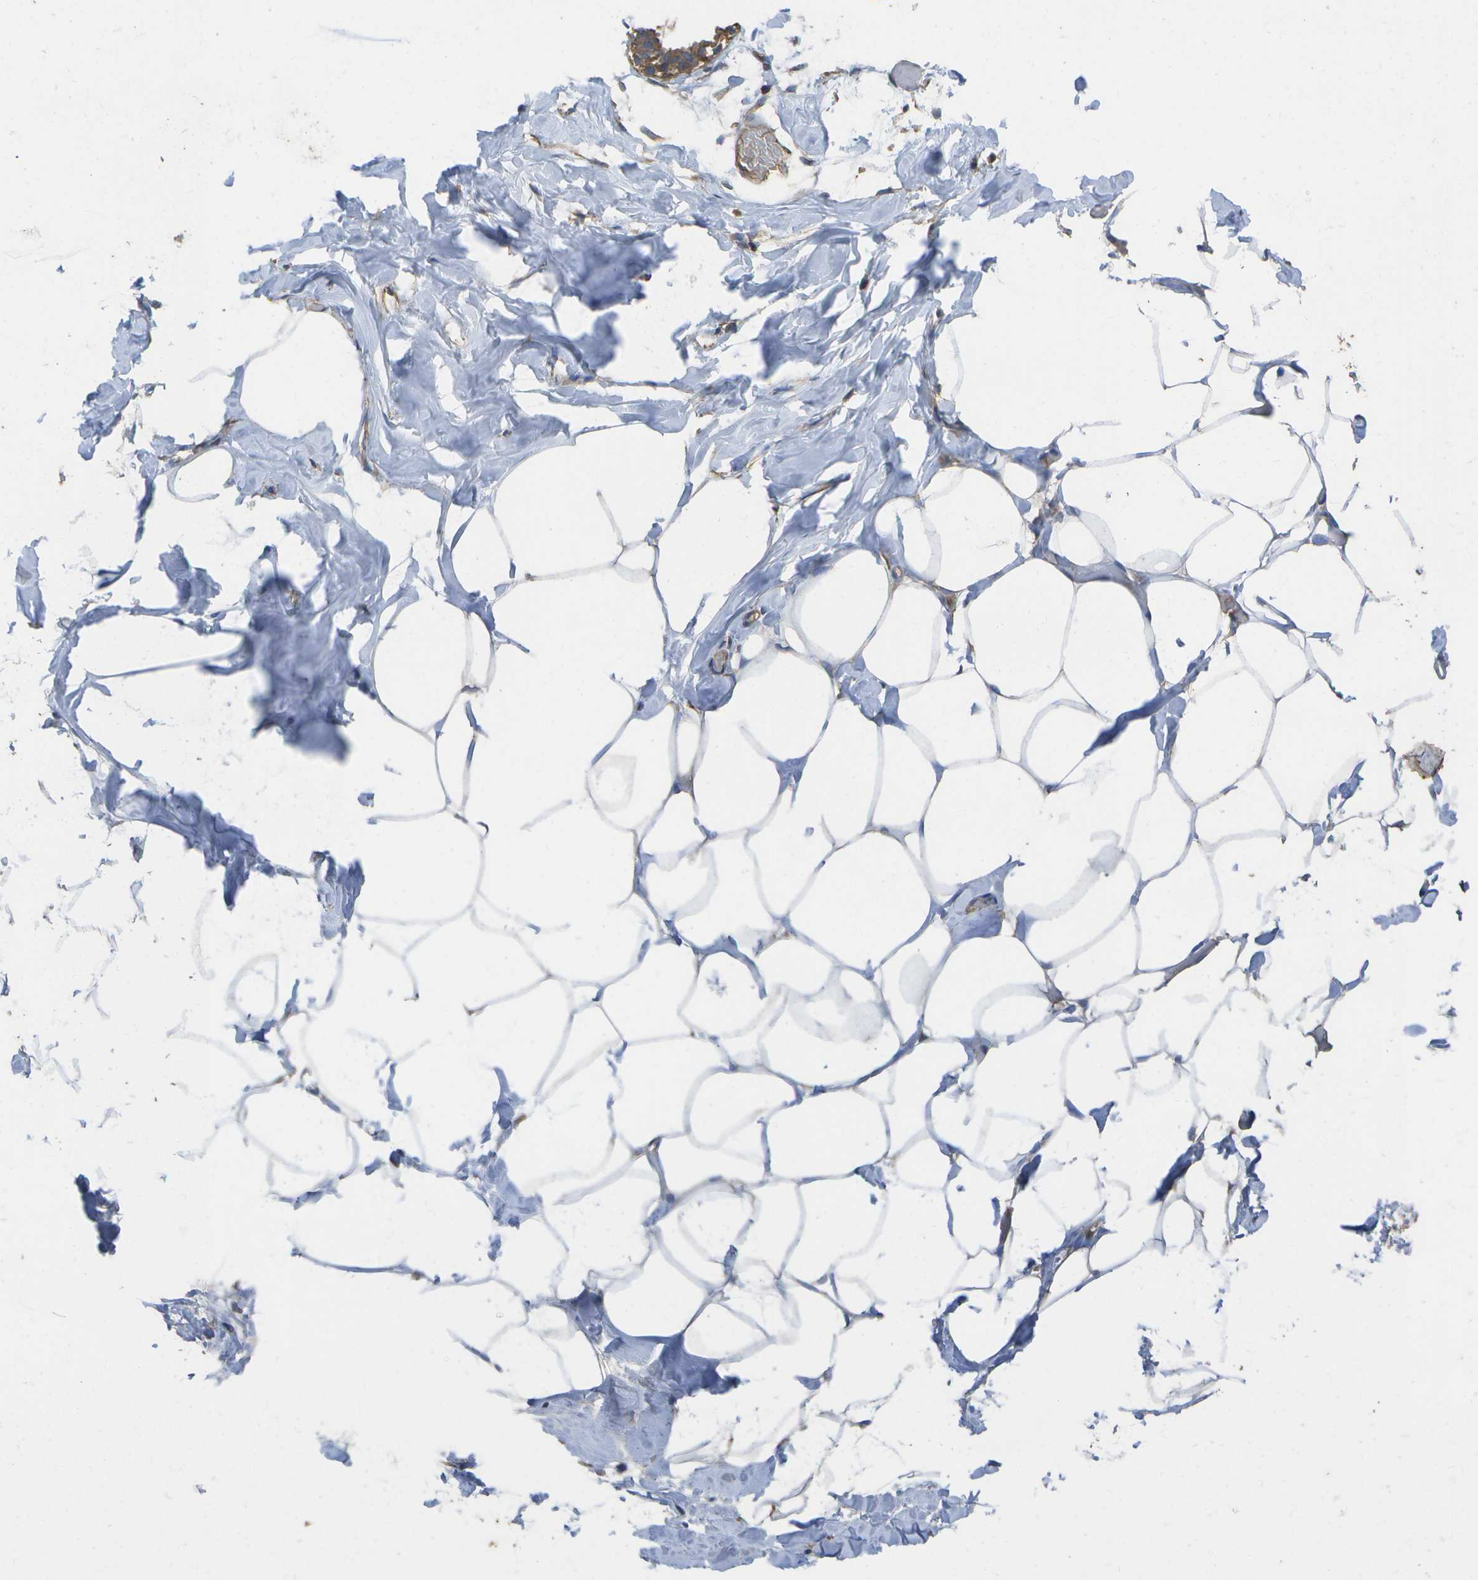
{"staining": {"intensity": "negative", "quantity": "none", "location": "none"}, "tissue": "adipose tissue", "cell_type": "Adipocytes", "image_type": "normal", "snomed": [{"axis": "morphology", "description": "Normal tissue, NOS"}, {"axis": "topography", "description": "Breast"}, {"axis": "topography", "description": "Adipose tissue"}], "caption": "This micrograph is of benign adipose tissue stained with immunohistochemistry (IHC) to label a protein in brown with the nuclei are counter-stained blue. There is no staining in adipocytes. Nuclei are stained in blue.", "gene": "SACS", "patient": {"sex": "female", "age": 25}}